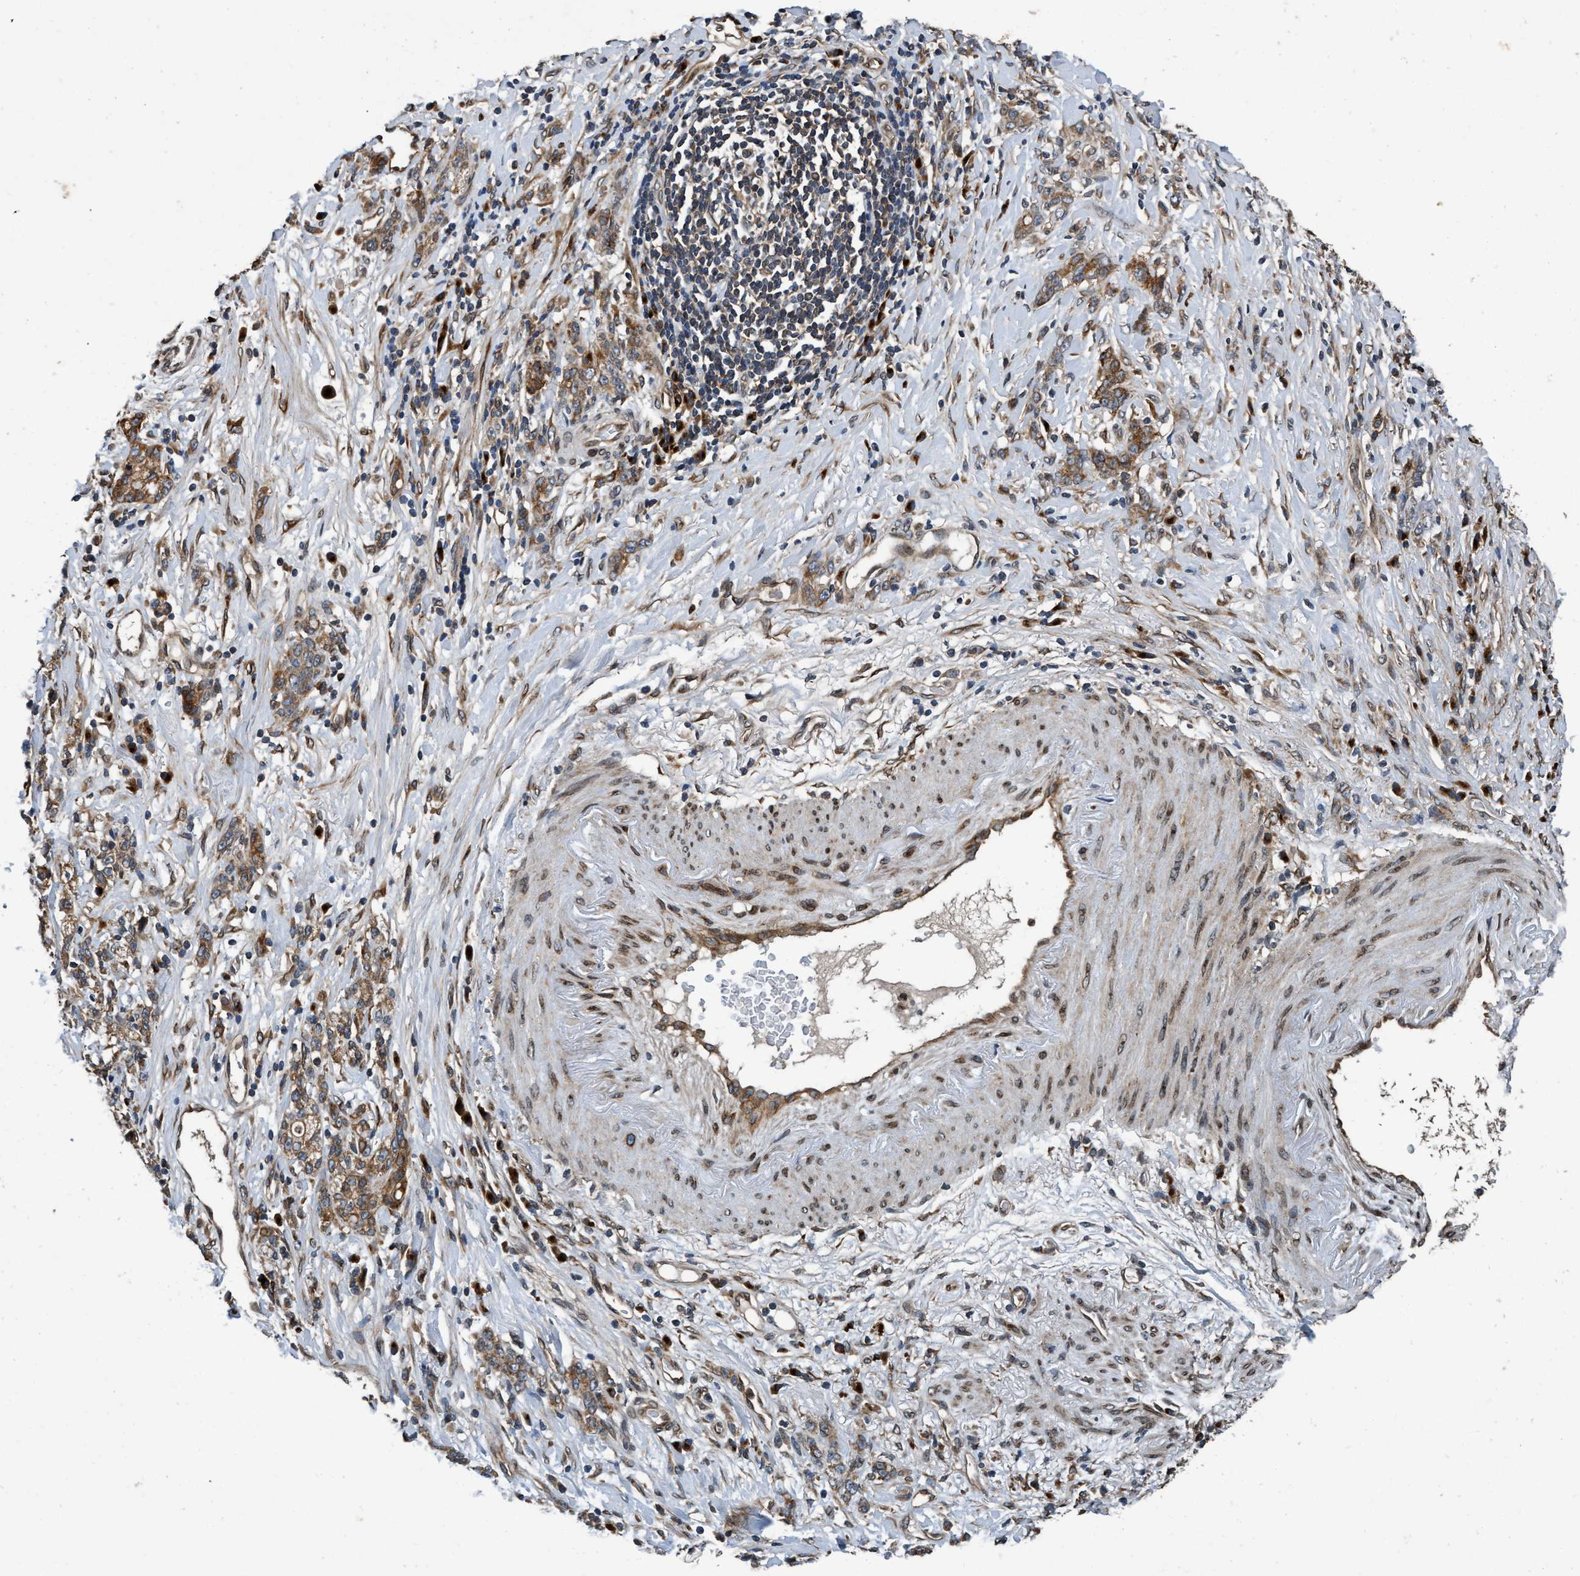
{"staining": {"intensity": "moderate", "quantity": ">75%", "location": "cytoplasmic/membranous"}, "tissue": "stomach cancer", "cell_type": "Tumor cells", "image_type": "cancer", "snomed": [{"axis": "morphology", "description": "Adenocarcinoma, NOS"}, {"axis": "topography", "description": "Stomach, lower"}], "caption": "Immunohistochemical staining of stomach cancer (adenocarcinoma) displays medium levels of moderate cytoplasmic/membranous expression in approximately >75% of tumor cells. (DAB (3,3'-diaminobenzidine) = brown stain, brightfield microscopy at high magnification).", "gene": "MACC1", "patient": {"sex": "male", "age": 88}}